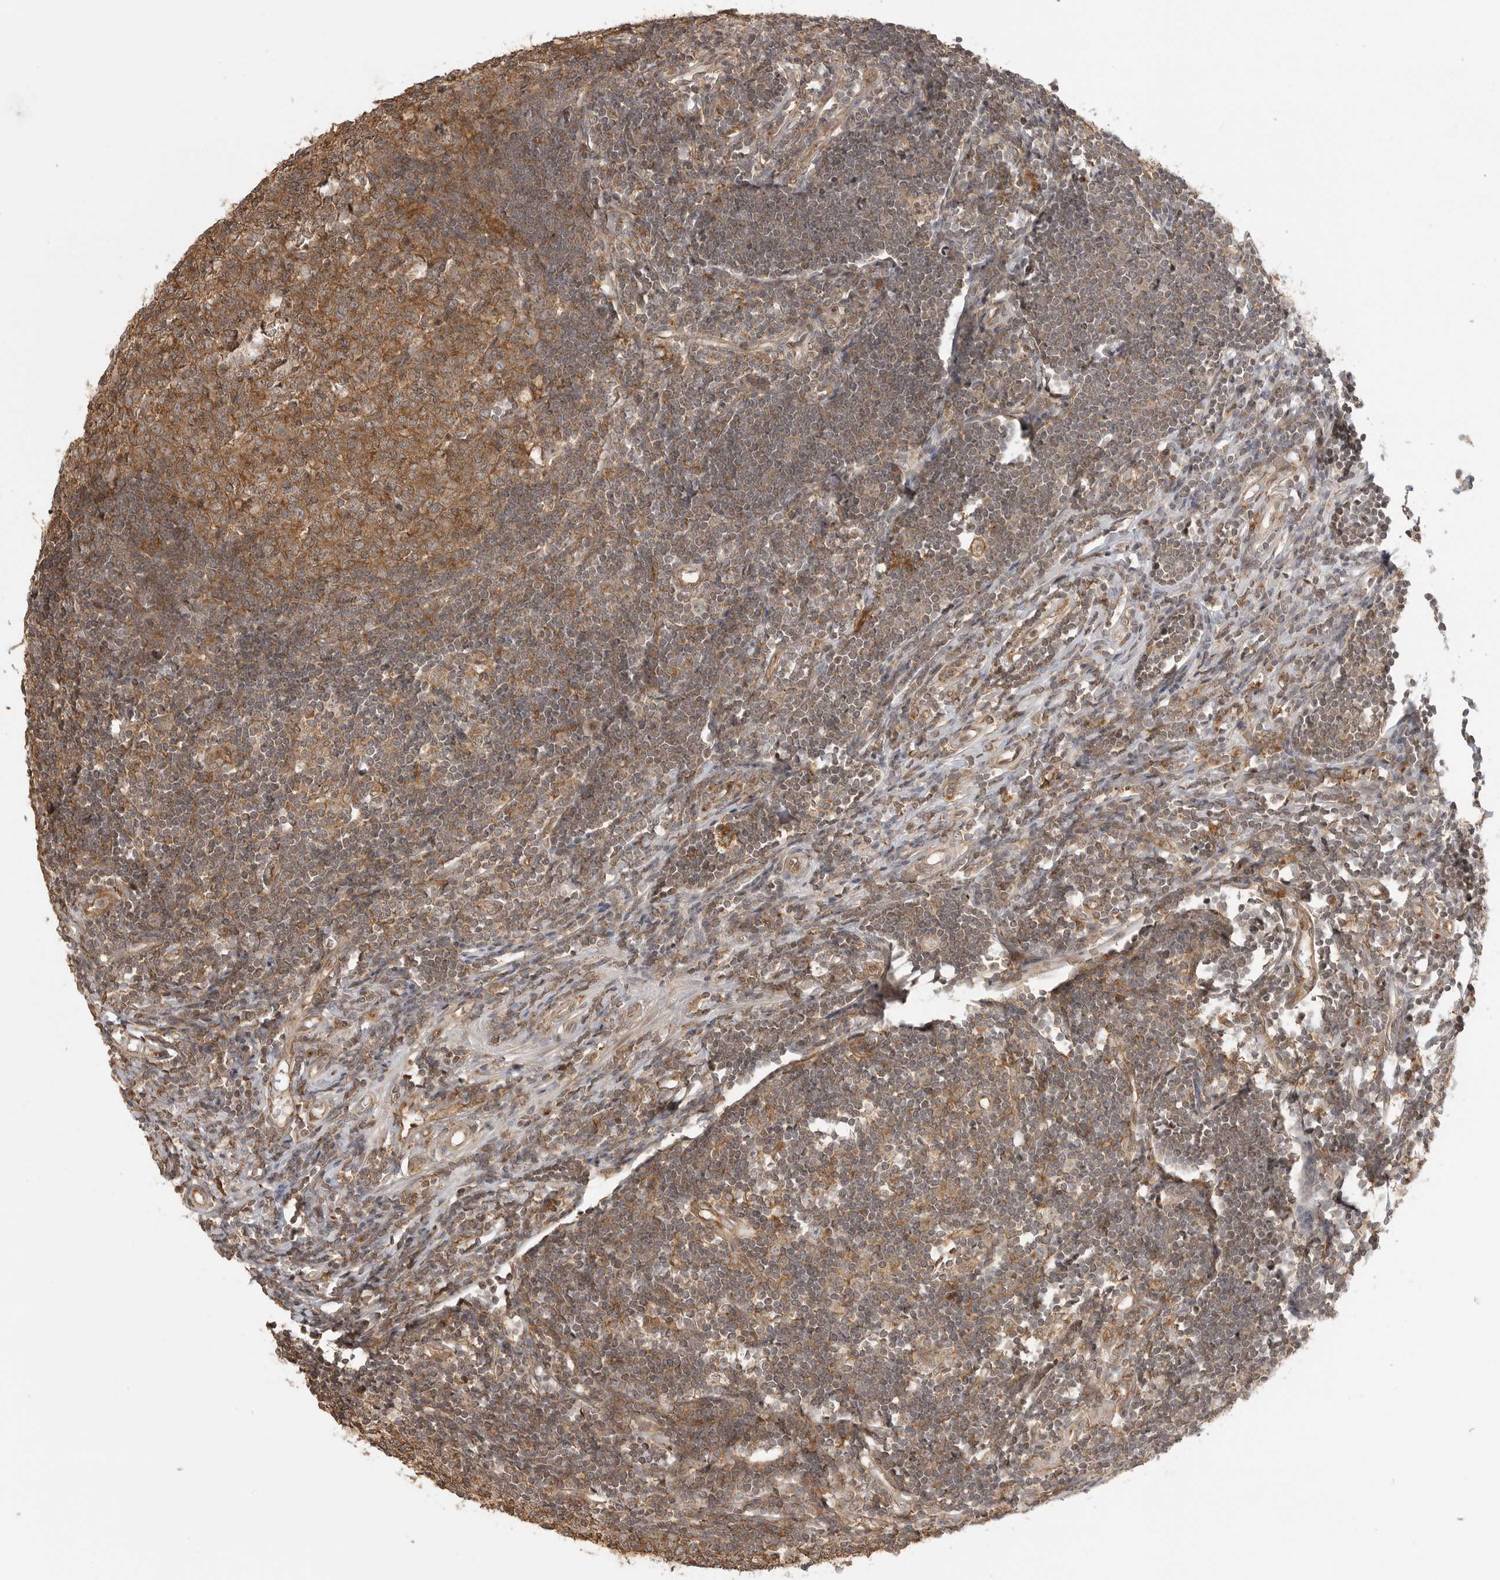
{"staining": {"intensity": "strong", "quantity": ">75%", "location": "cytoplasmic/membranous"}, "tissue": "appendix", "cell_type": "Glandular cells", "image_type": "normal", "snomed": [{"axis": "morphology", "description": "Normal tissue, NOS"}, {"axis": "topography", "description": "Appendix"}], "caption": "Appendix stained with DAB immunohistochemistry exhibits high levels of strong cytoplasmic/membranous expression in approximately >75% of glandular cells.", "gene": "FAT3", "patient": {"sex": "female", "age": 54}}